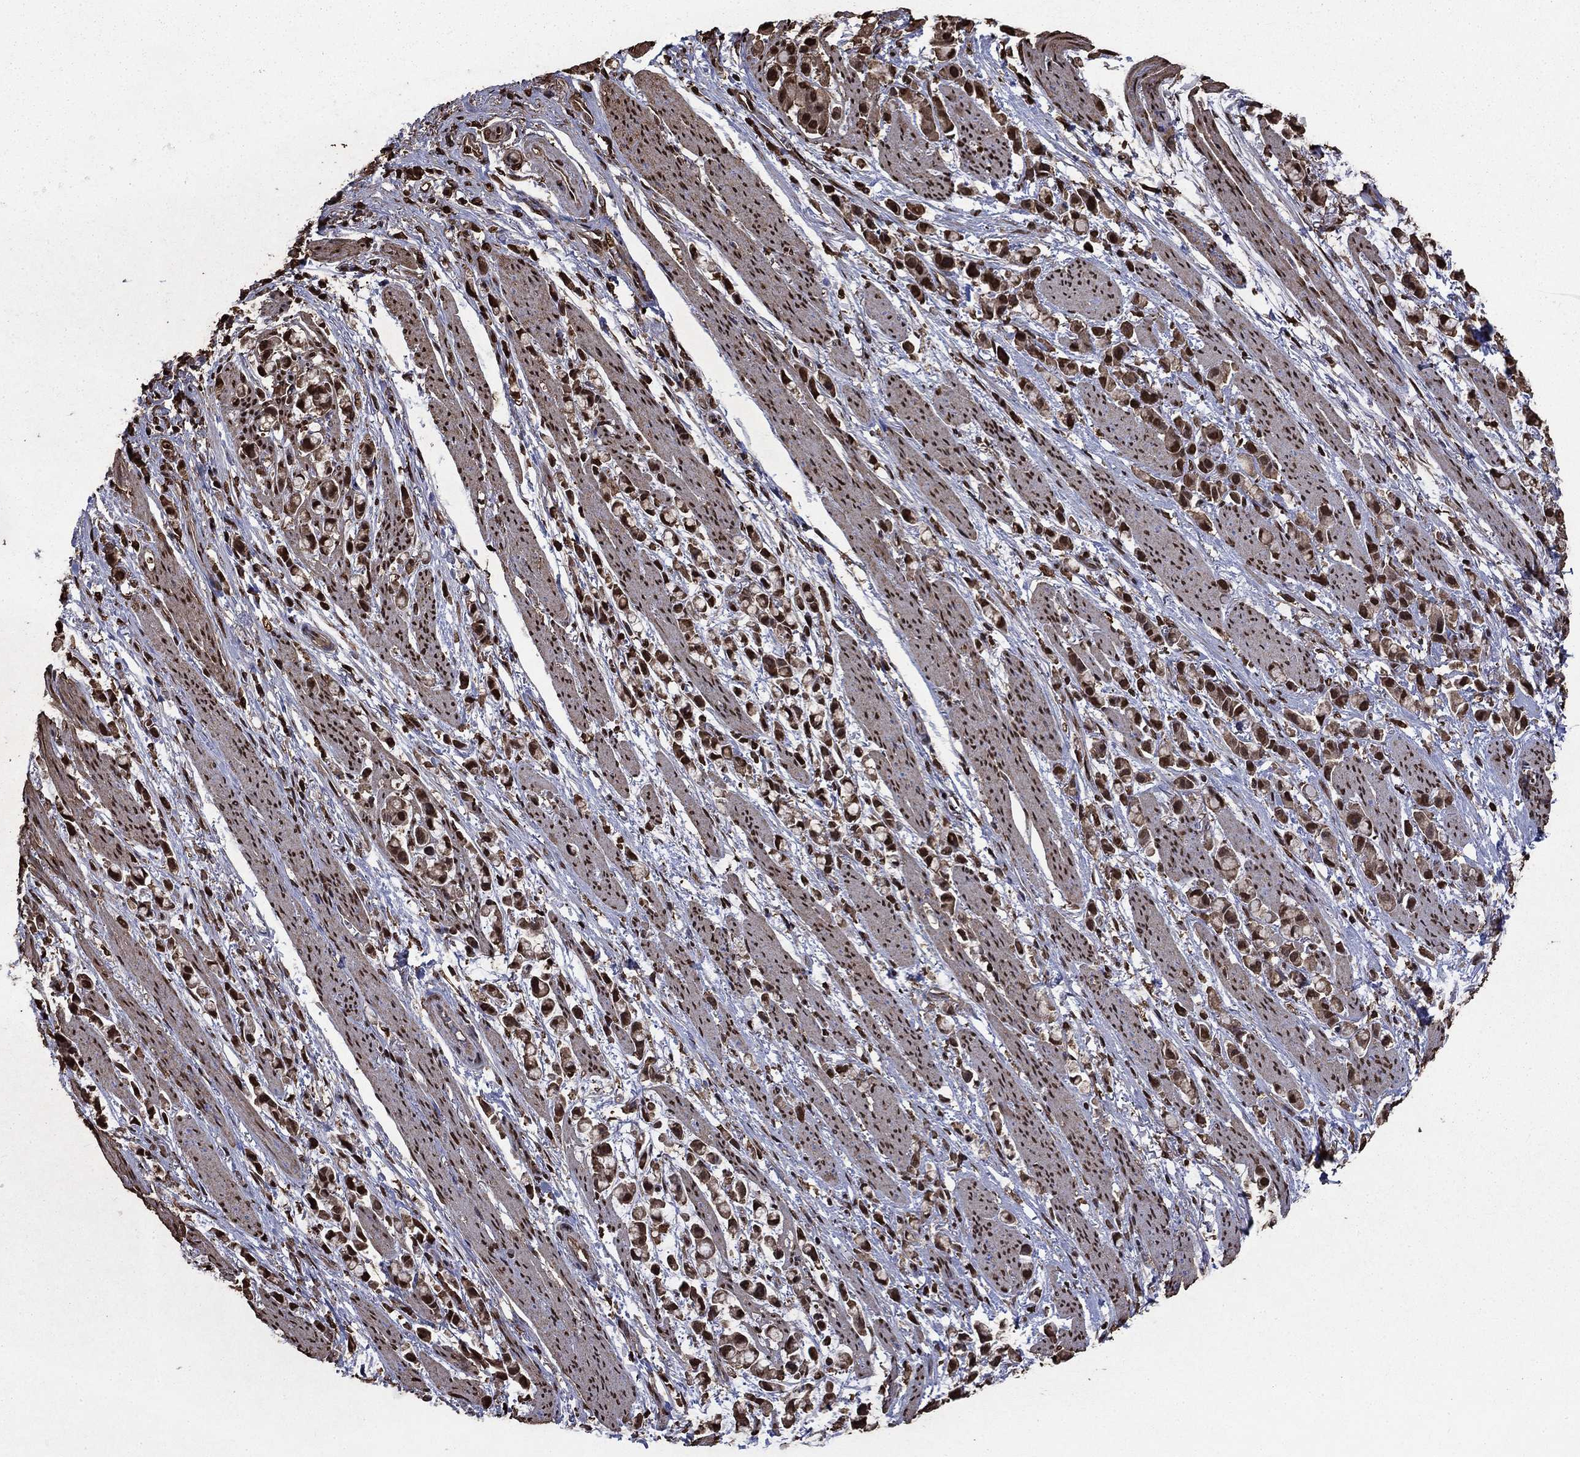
{"staining": {"intensity": "strong", "quantity": ">75%", "location": "nuclear"}, "tissue": "stomach cancer", "cell_type": "Tumor cells", "image_type": "cancer", "snomed": [{"axis": "morphology", "description": "Adenocarcinoma, NOS"}, {"axis": "topography", "description": "Stomach"}], "caption": "The photomicrograph reveals immunohistochemical staining of adenocarcinoma (stomach). There is strong nuclear staining is identified in about >75% of tumor cells. The staining was performed using DAB (3,3'-diaminobenzidine), with brown indicating positive protein expression. Nuclei are stained blue with hematoxylin.", "gene": "GAPDH", "patient": {"sex": "female", "age": 81}}